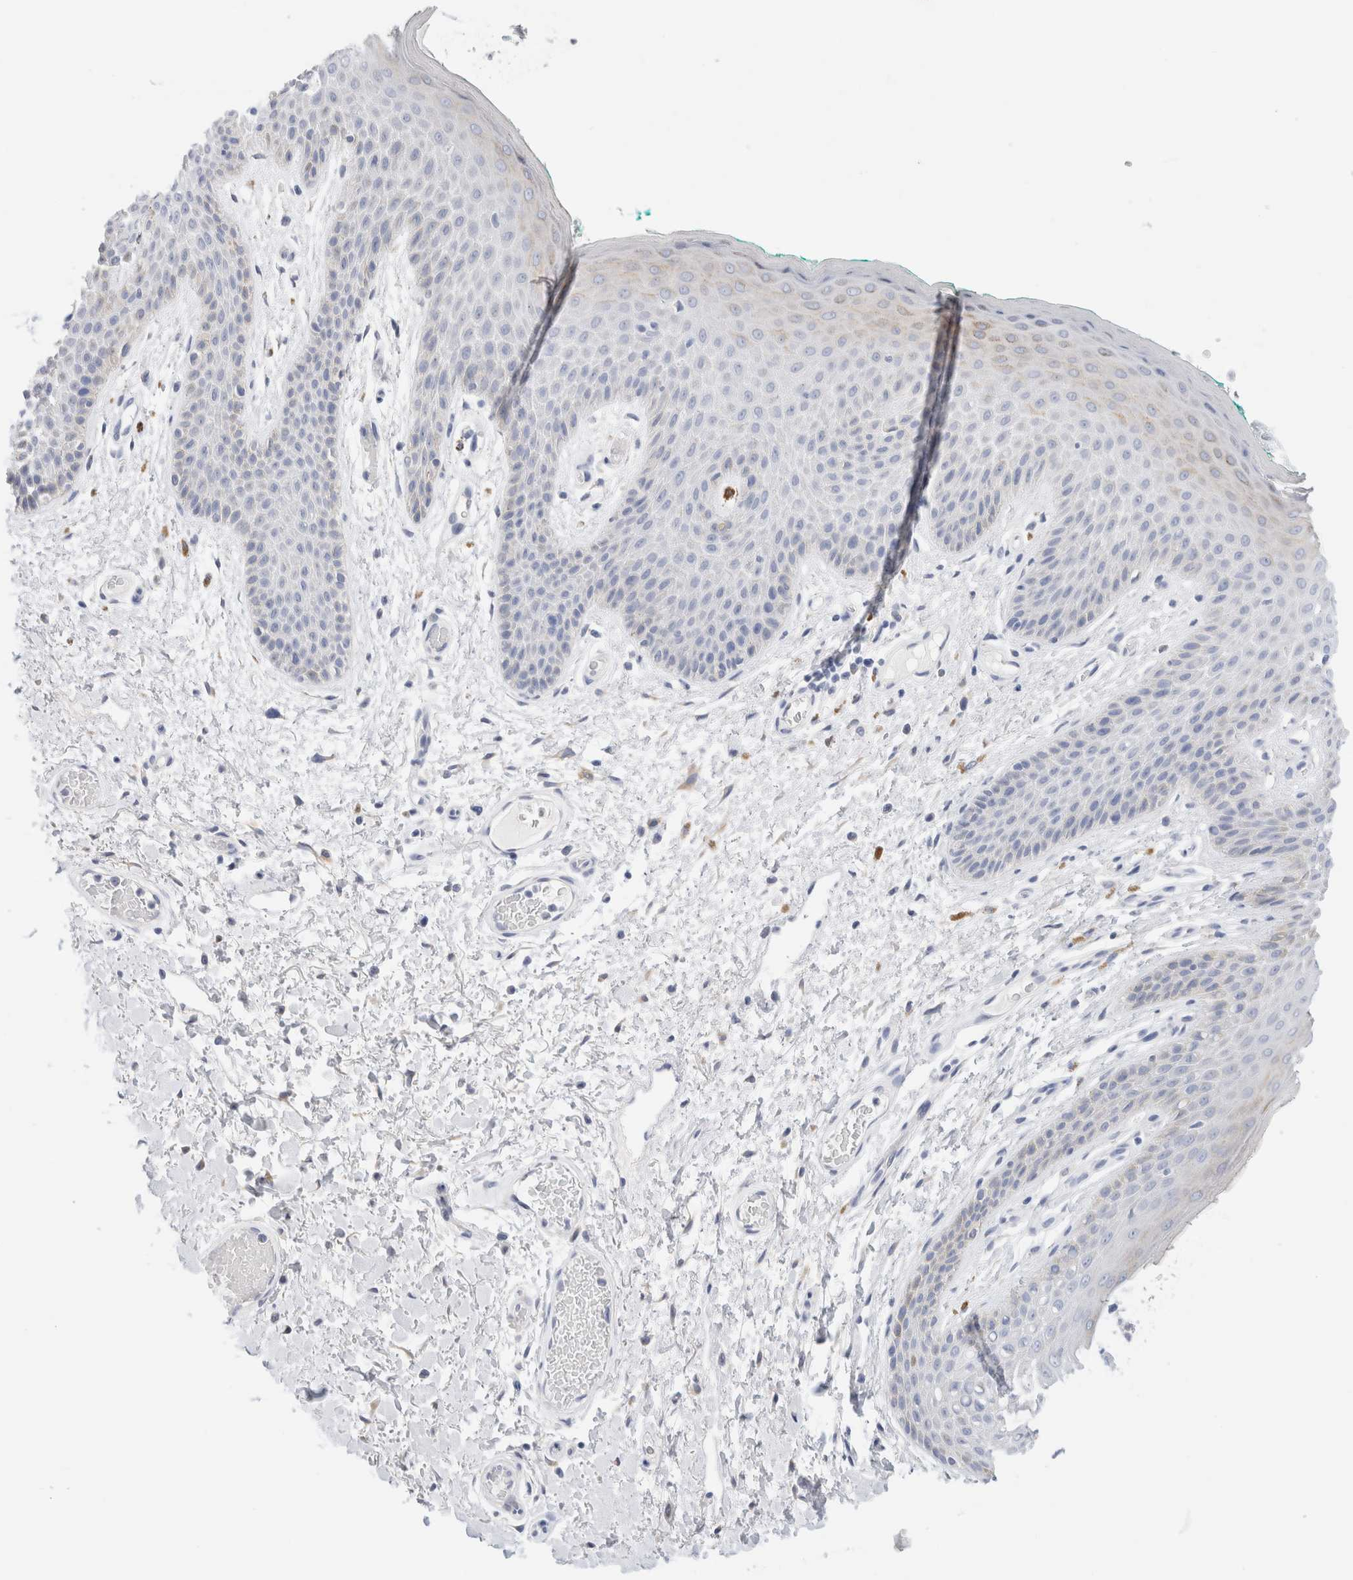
{"staining": {"intensity": "weak", "quantity": "<25%", "location": "cytoplasmic/membranous"}, "tissue": "skin", "cell_type": "Epidermal cells", "image_type": "normal", "snomed": [{"axis": "morphology", "description": "Normal tissue, NOS"}, {"axis": "topography", "description": "Anal"}], "caption": "Human skin stained for a protein using immunohistochemistry displays no expression in epidermal cells.", "gene": "GADD45G", "patient": {"sex": "male", "age": 74}}